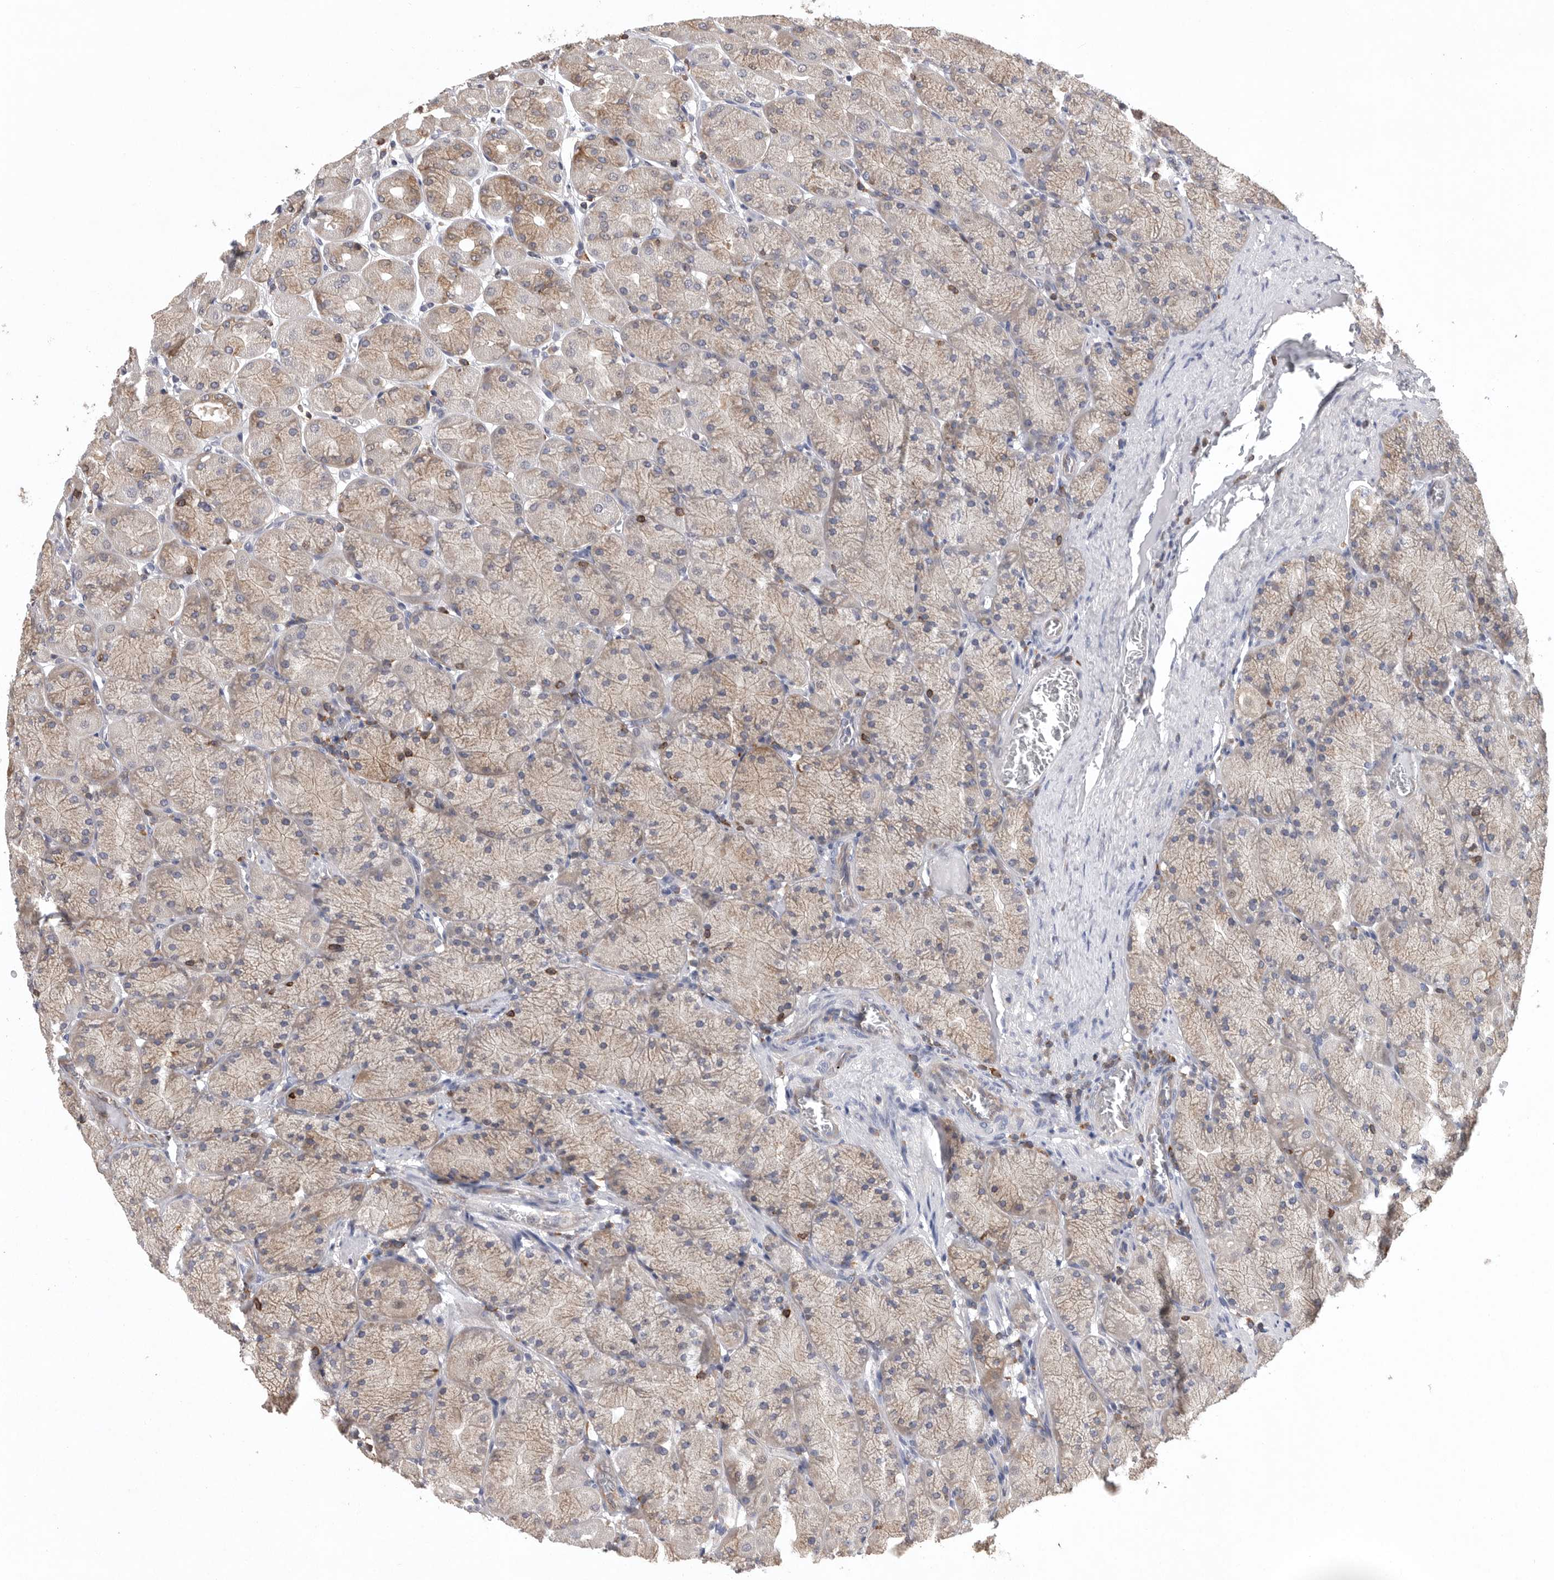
{"staining": {"intensity": "strong", "quantity": "25%-75%", "location": "nuclear"}, "tissue": "stomach", "cell_type": "Glandular cells", "image_type": "normal", "snomed": [{"axis": "morphology", "description": "Normal tissue, NOS"}, {"axis": "topography", "description": "Stomach, upper"}], "caption": "Human stomach stained with a brown dye exhibits strong nuclear positive positivity in approximately 25%-75% of glandular cells.", "gene": "PDCD4", "patient": {"sex": "female", "age": 56}}